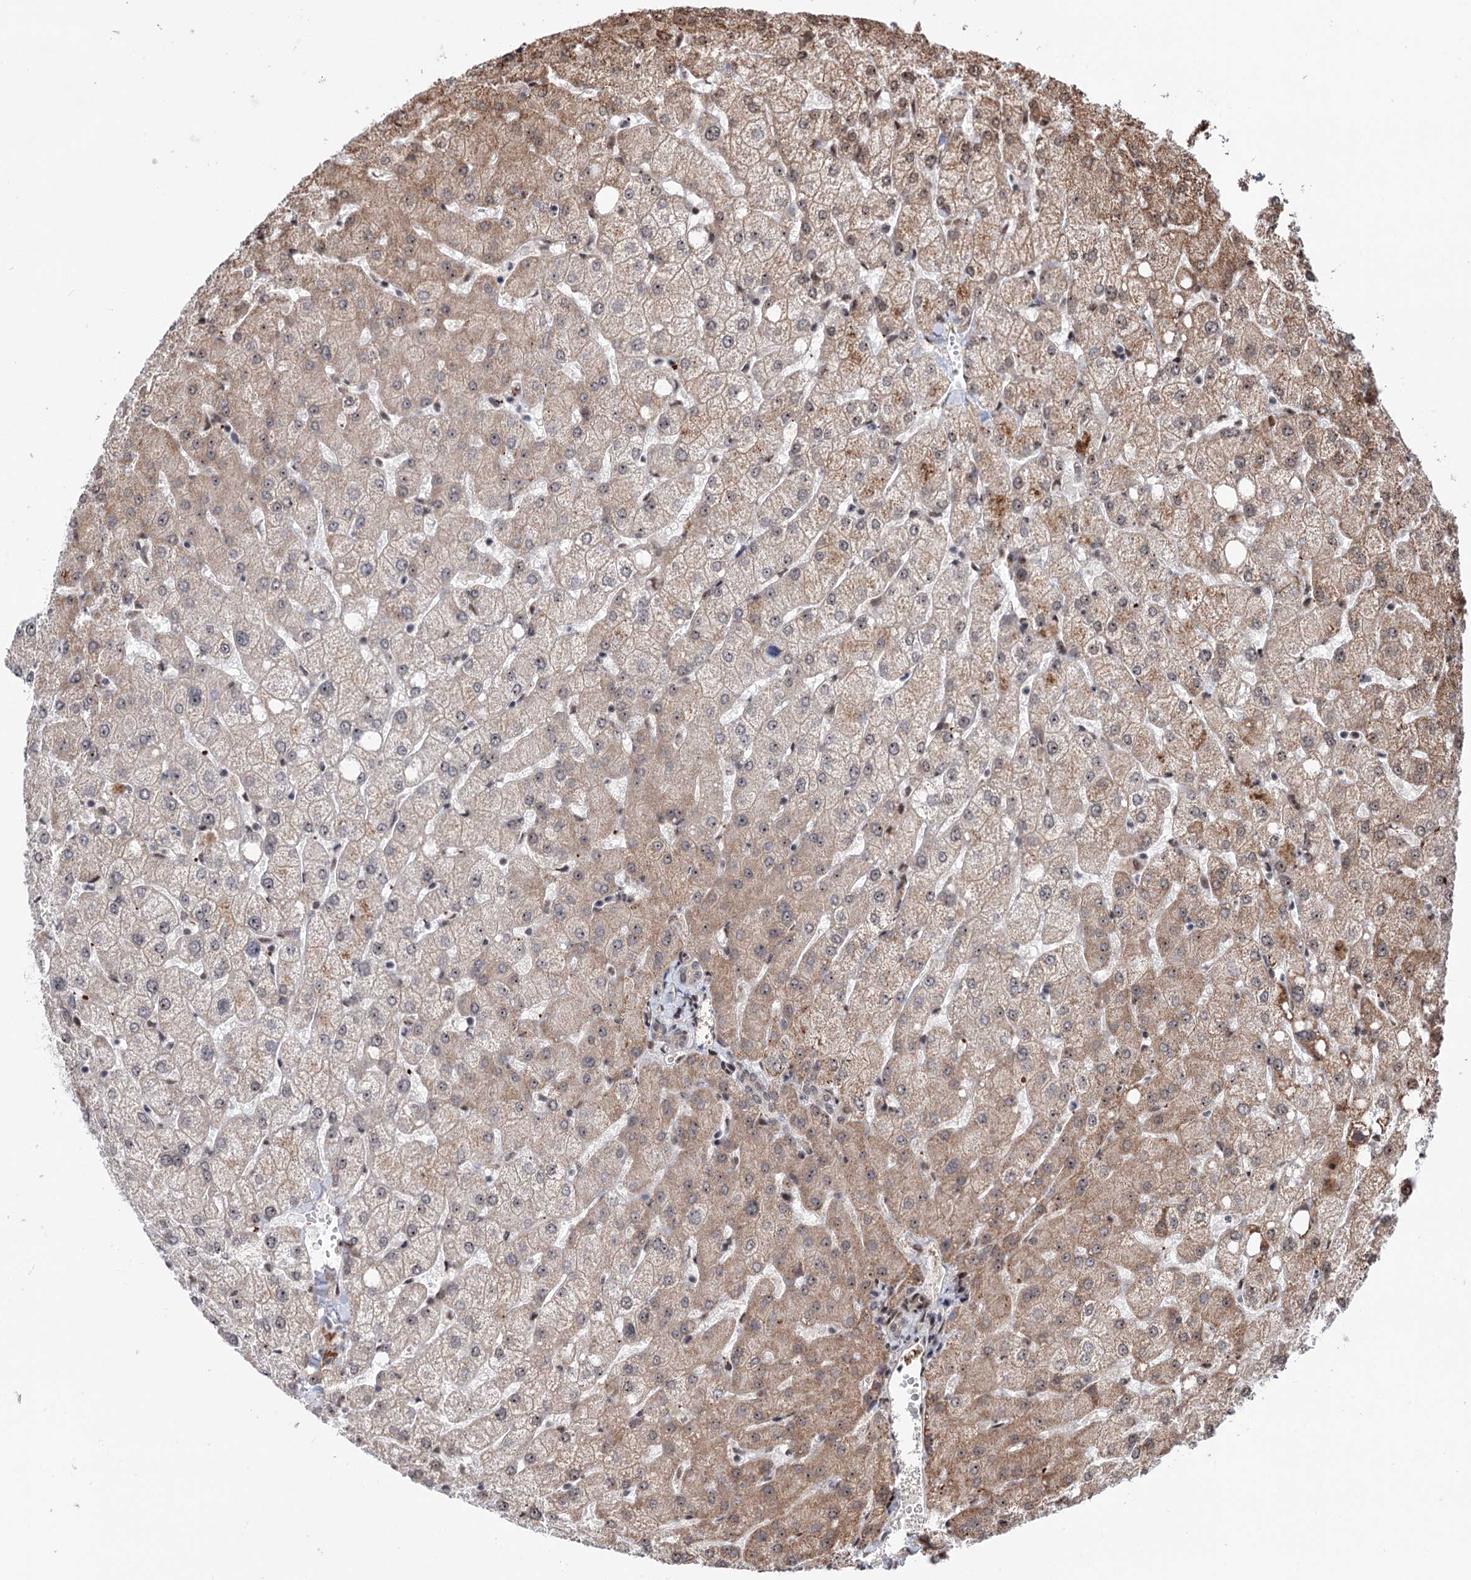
{"staining": {"intensity": "weak", "quantity": "<25%", "location": "cytoplasmic/membranous,nuclear"}, "tissue": "liver", "cell_type": "Cholangiocytes", "image_type": "normal", "snomed": [{"axis": "morphology", "description": "Normal tissue, NOS"}, {"axis": "topography", "description": "Liver"}], "caption": "High magnification brightfield microscopy of unremarkable liver stained with DAB (3,3'-diaminobenzidine) (brown) and counterstained with hematoxylin (blue): cholangiocytes show no significant staining.", "gene": "MAML1", "patient": {"sex": "female", "age": 54}}